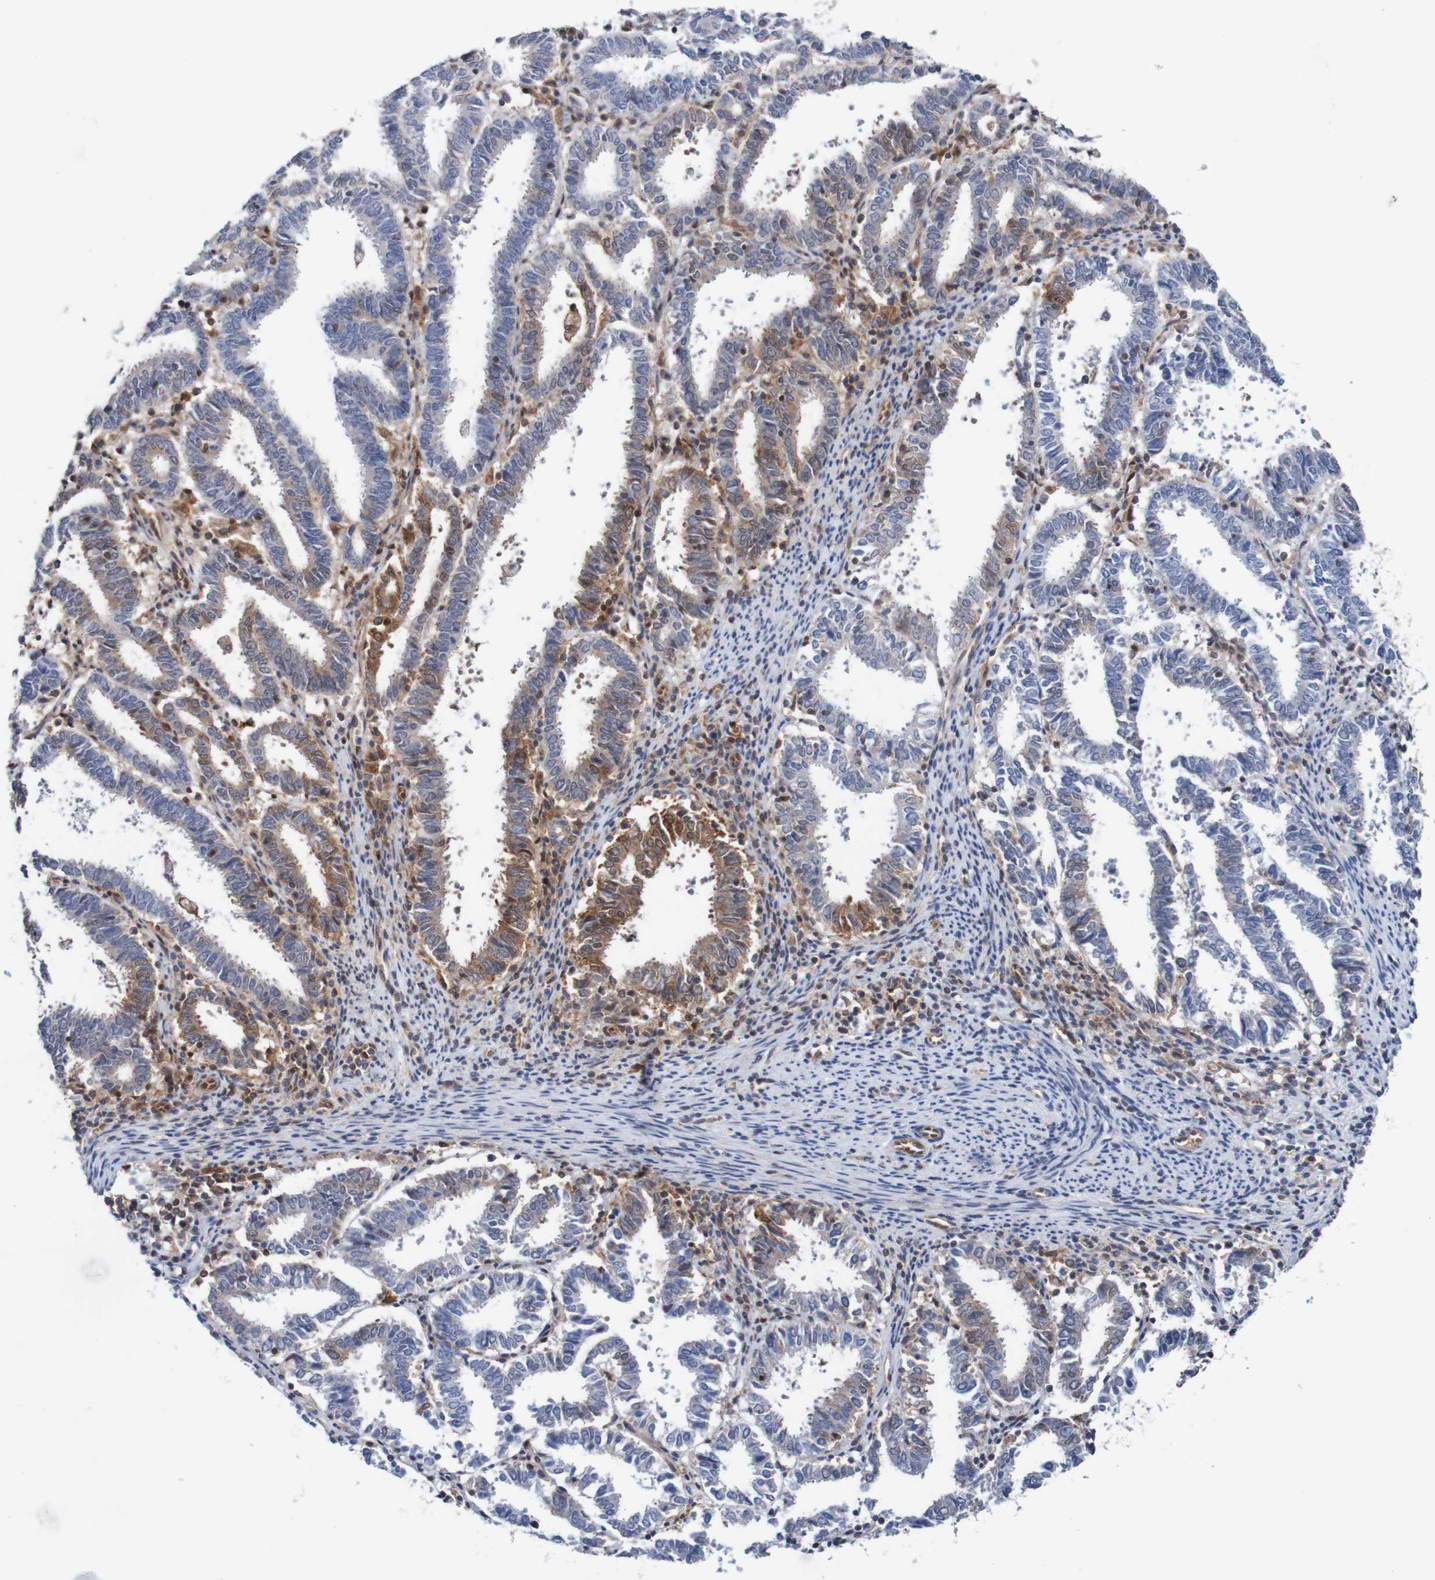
{"staining": {"intensity": "weak", "quantity": "<25%", "location": "cytoplasmic/membranous"}, "tissue": "endometrial cancer", "cell_type": "Tumor cells", "image_type": "cancer", "snomed": [{"axis": "morphology", "description": "Adenocarcinoma, NOS"}, {"axis": "topography", "description": "Uterus"}], "caption": "This is an IHC histopathology image of human adenocarcinoma (endometrial). There is no expression in tumor cells.", "gene": "RIGI", "patient": {"sex": "female", "age": 83}}